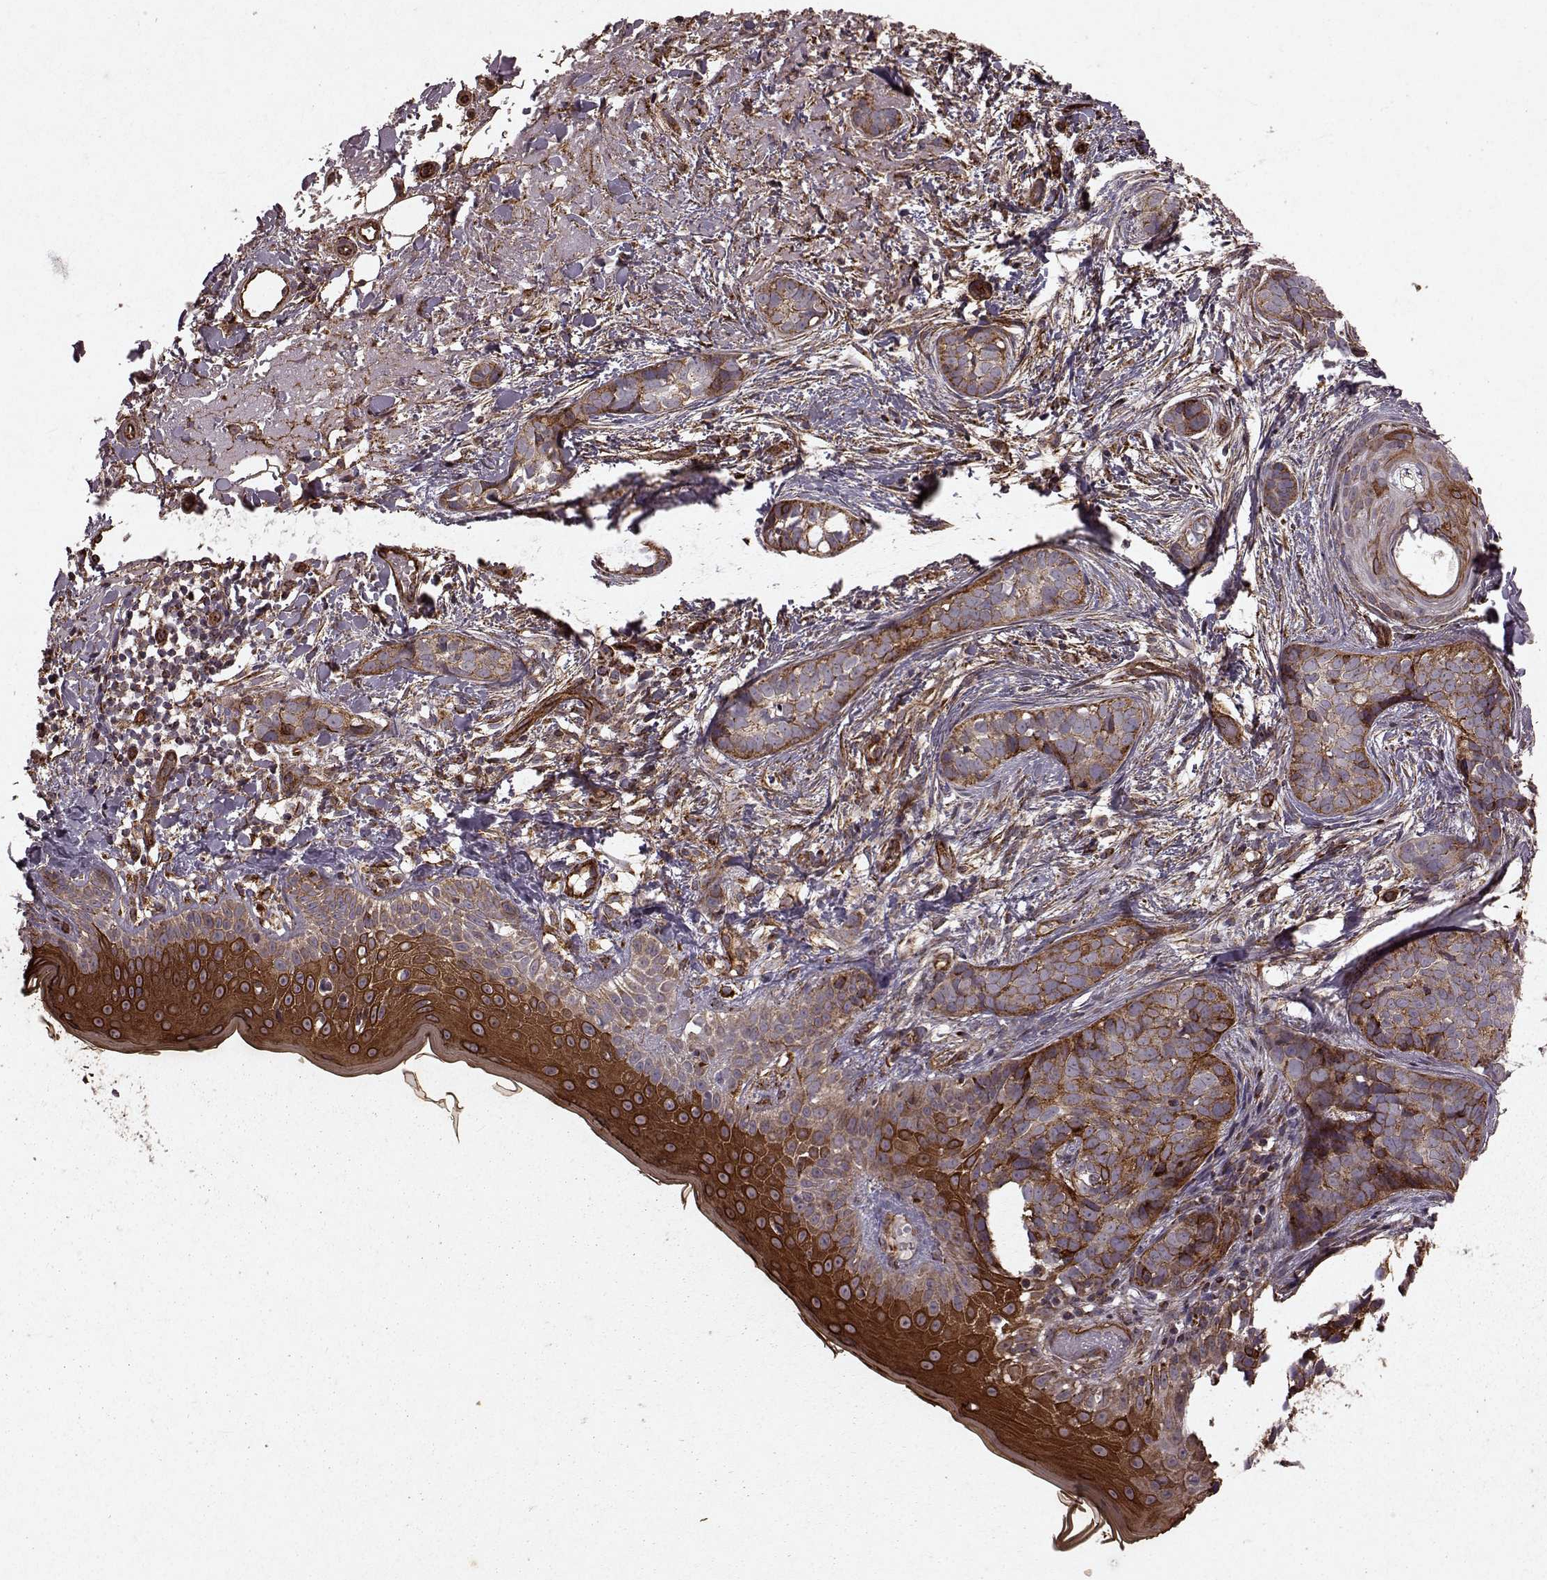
{"staining": {"intensity": "moderate", "quantity": "25%-75%", "location": "cytoplasmic/membranous"}, "tissue": "skin cancer", "cell_type": "Tumor cells", "image_type": "cancer", "snomed": [{"axis": "morphology", "description": "Basal cell carcinoma"}, {"axis": "topography", "description": "Skin"}], "caption": "Tumor cells demonstrate moderate cytoplasmic/membranous positivity in approximately 25%-75% of cells in skin cancer.", "gene": "FXN", "patient": {"sex": "male", "age": 87}}